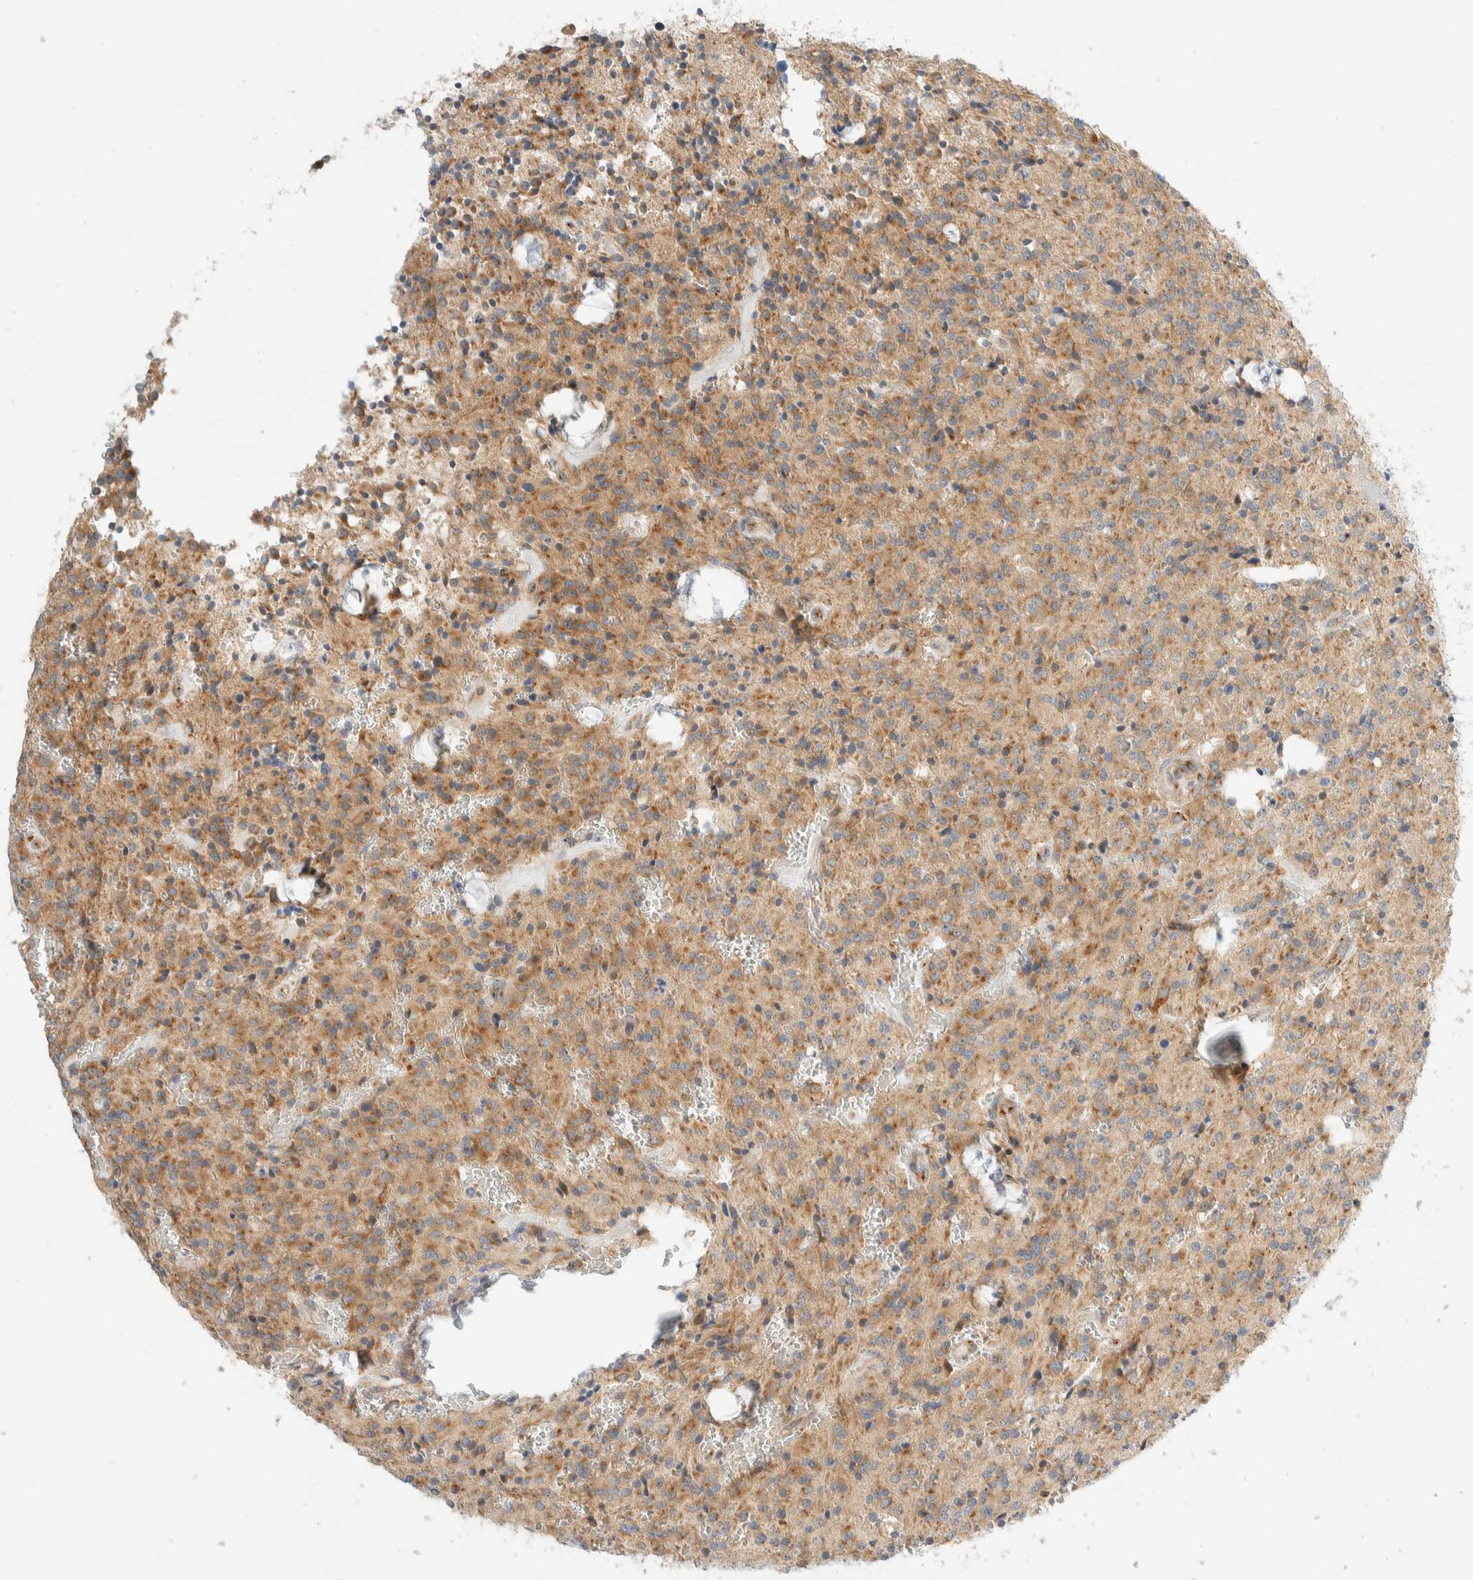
{"staining": {"intensity": "moderate", "quantity": ">75%", "location": "cytoplasmic/membranous"}, "tissue": "glioma", "cell_type": "Tumor cells", "image_type": "cancer", "snomed": [{"axis": "morphology", "description": "Glioma, malignant, Low grade"}, {"axis": "topography", "description": "Brain"}], "caption": "A brown stain labels moderate cytoplasmic/membranous positivity of a protein in human low-grade glioma (malignant) tumor cells.", "gene": "TMEM184B", "patient": {"sex": "male", "age": 58}}